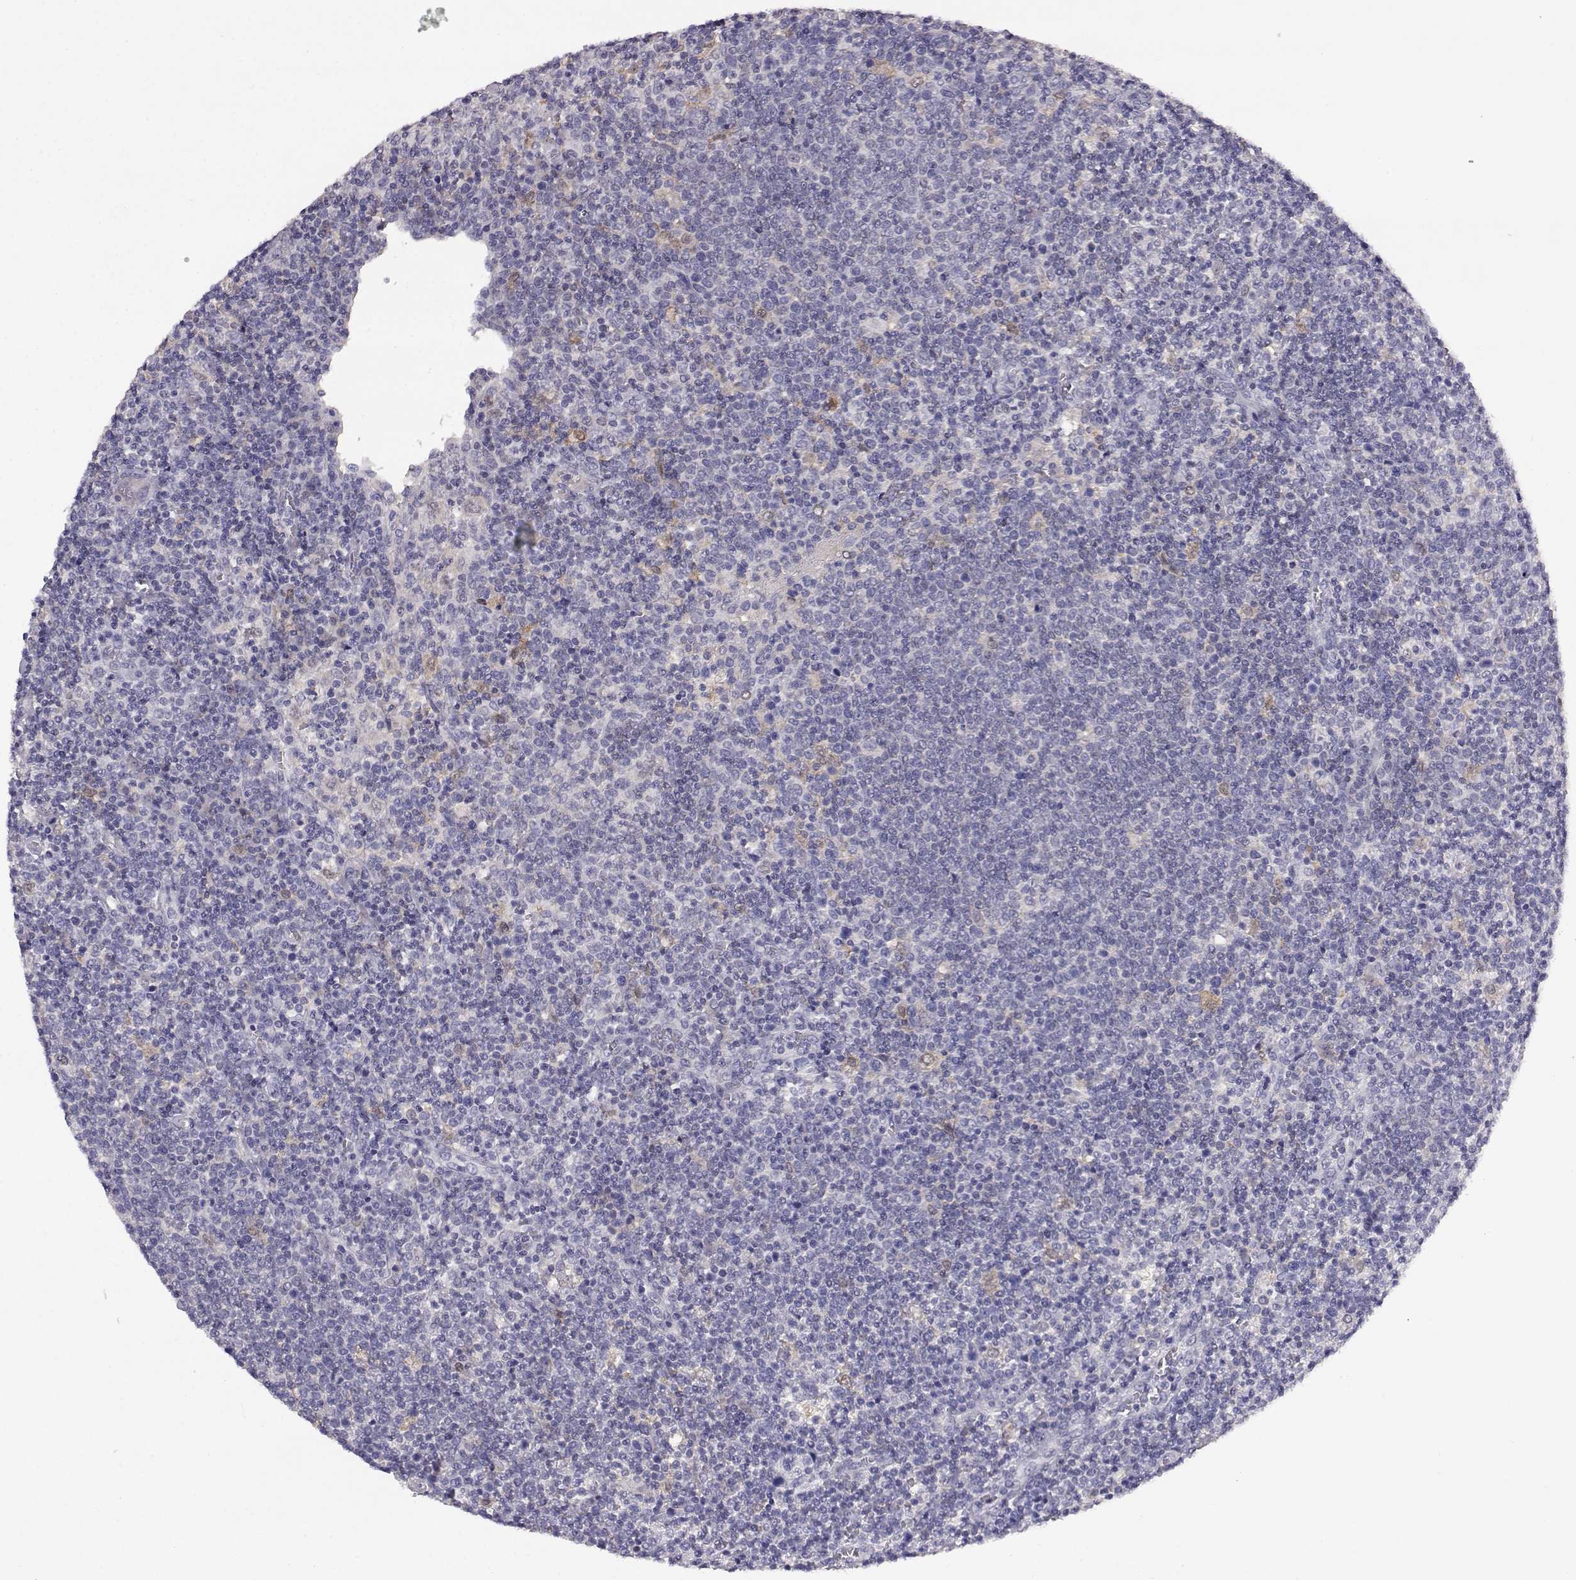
{"staining": {"intensity": "weak", "quantity": "<25%", "location": "cytoplasmic/membranous"}, "tissue": "lymphoma", "cell_type": "Tumor cells", "image_type": "cancer", "snomed": [{"axis": "morphology", "description": "Malignant lymphoma, non-Hodgkin's type, High grade"}, {"axis": "topography", "description": "Lymph node"}], "caption": "A micrograph of human lymphoma is negative for staining in tumor cells.", "gene": "AKR1B1", "patient": {"sex": "male", "age": 61}}